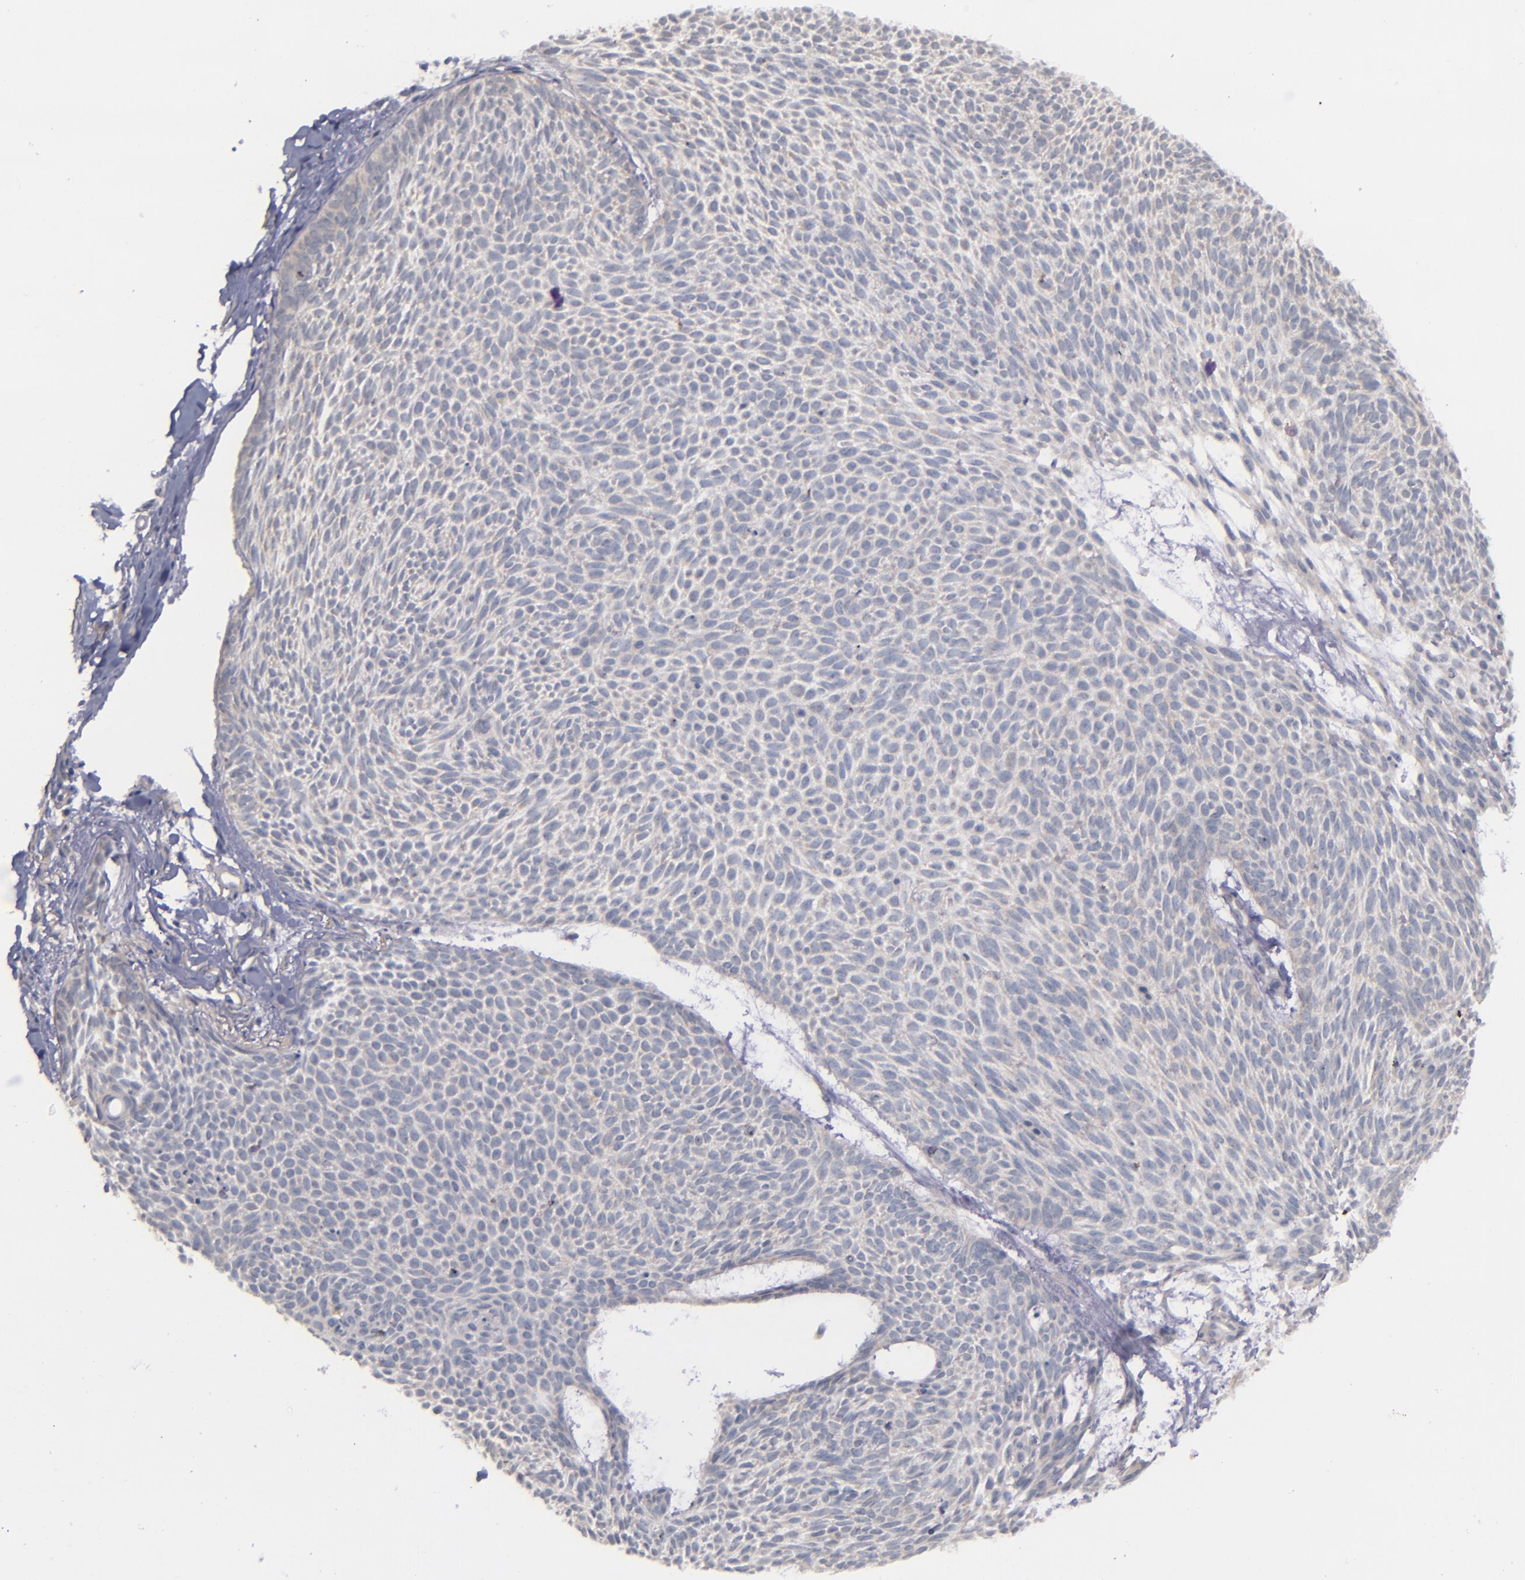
{"staining": {"intensity": "negative", "quantity": "none", "location": "none"}, "tissue": "skin cancer", "cell_type": "Tumor cells", "image_type": "cancer", "snomed": [{"axis": "morphology", "description": "Basal cell carcinoma"}, {"axis": "topography", "description": "Skin"}], "caption": "Immunohistochemical staining of human skin cancer shows no significant expression in tumor cells.", "gene": "TSC2", "patient": {"sex": "male", "age": 84}}